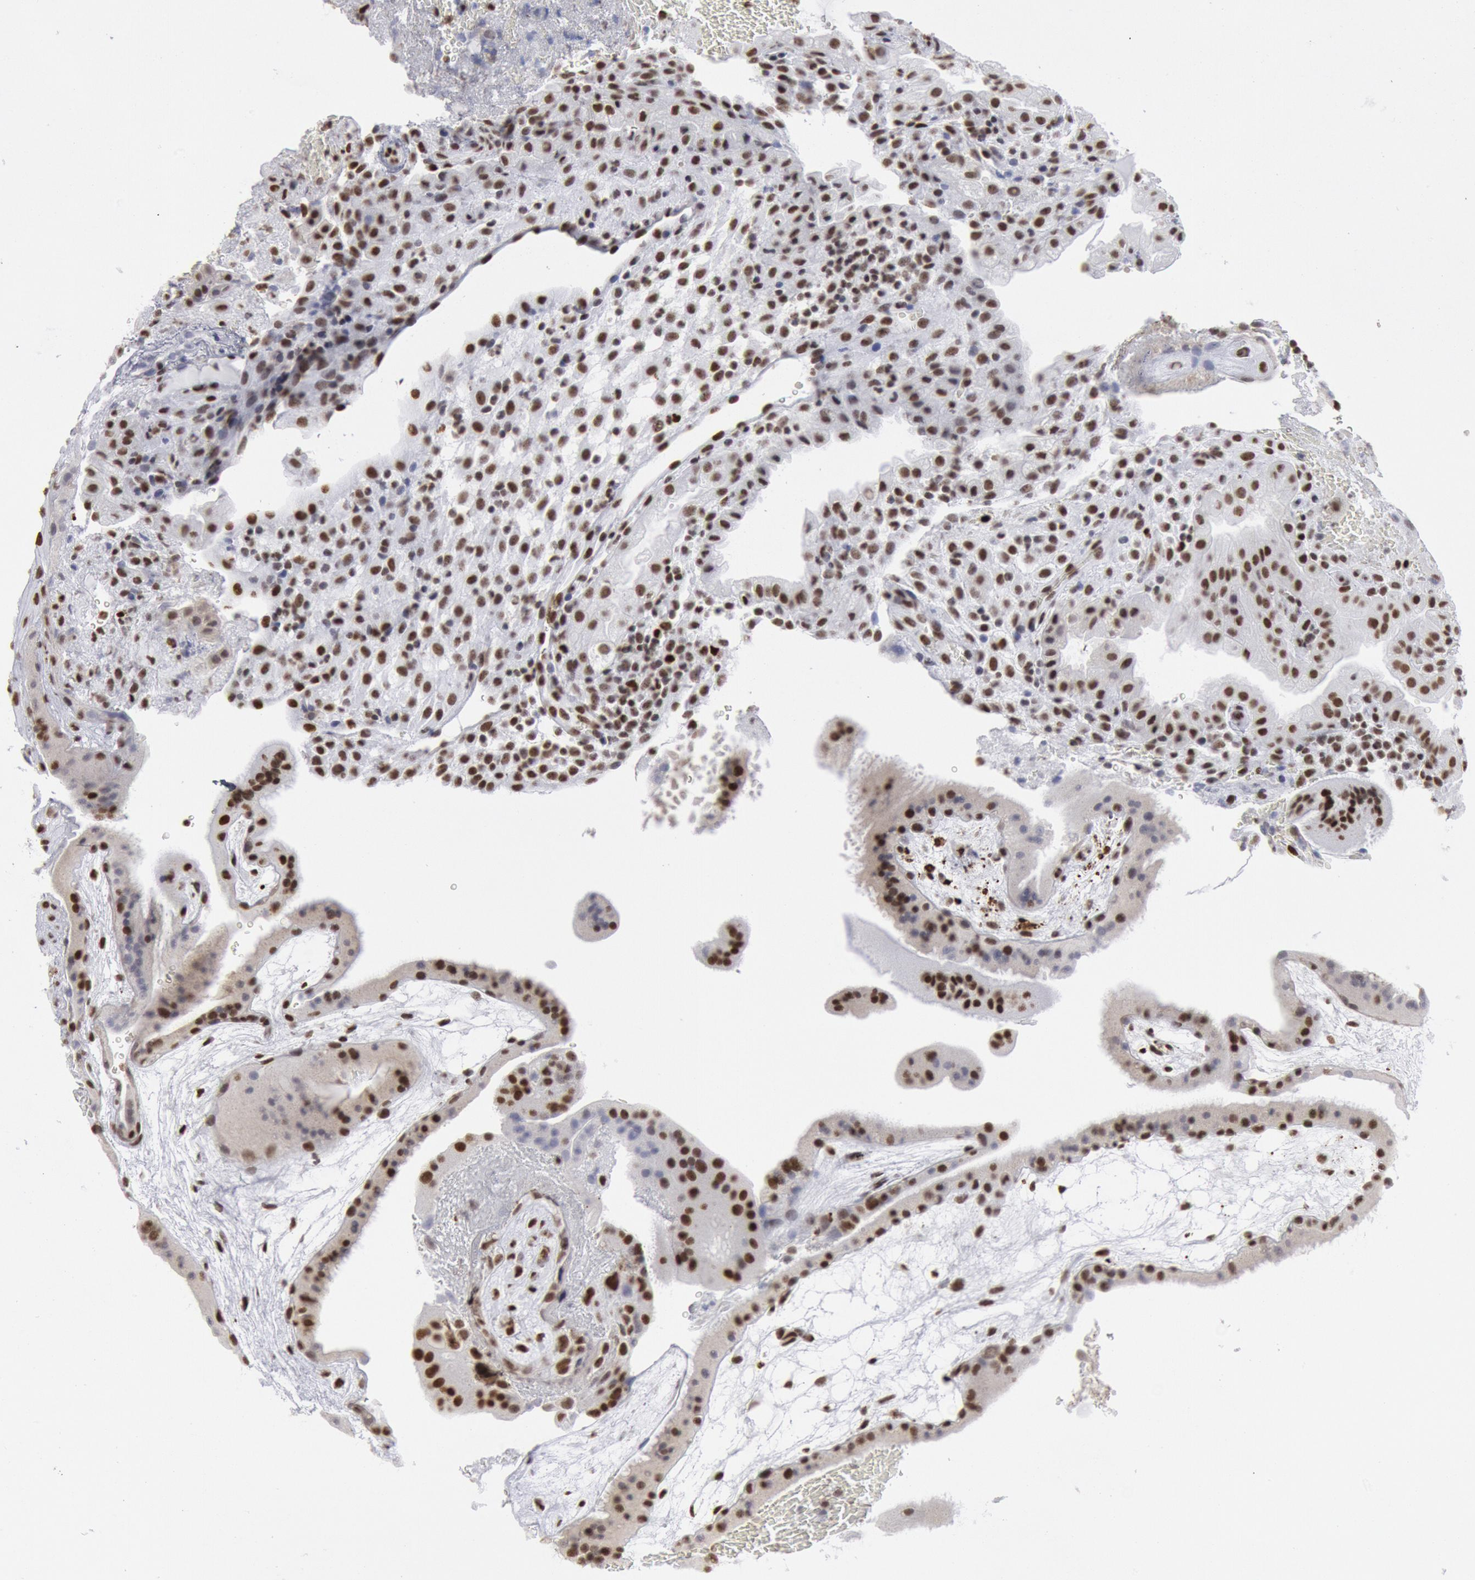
{"staining": {"intensity": "strong", "quantity": ">75%", "location": "nuclear"}, "tissue": "placenta", "cell_type": "Decidual cells", "image_type": "normal", "snomed": [{"axis": "morphology", "description": "Normal tissue, NOS"}, {"axis": "topography", "description": "Placenta"}], "caption": "Human placenta stained for a protein (brown) displays strong nuclear positive expression in about >75% of decidual cells.", "gene": "SUB1", "patient": {"sex": "female", "age": 19}}